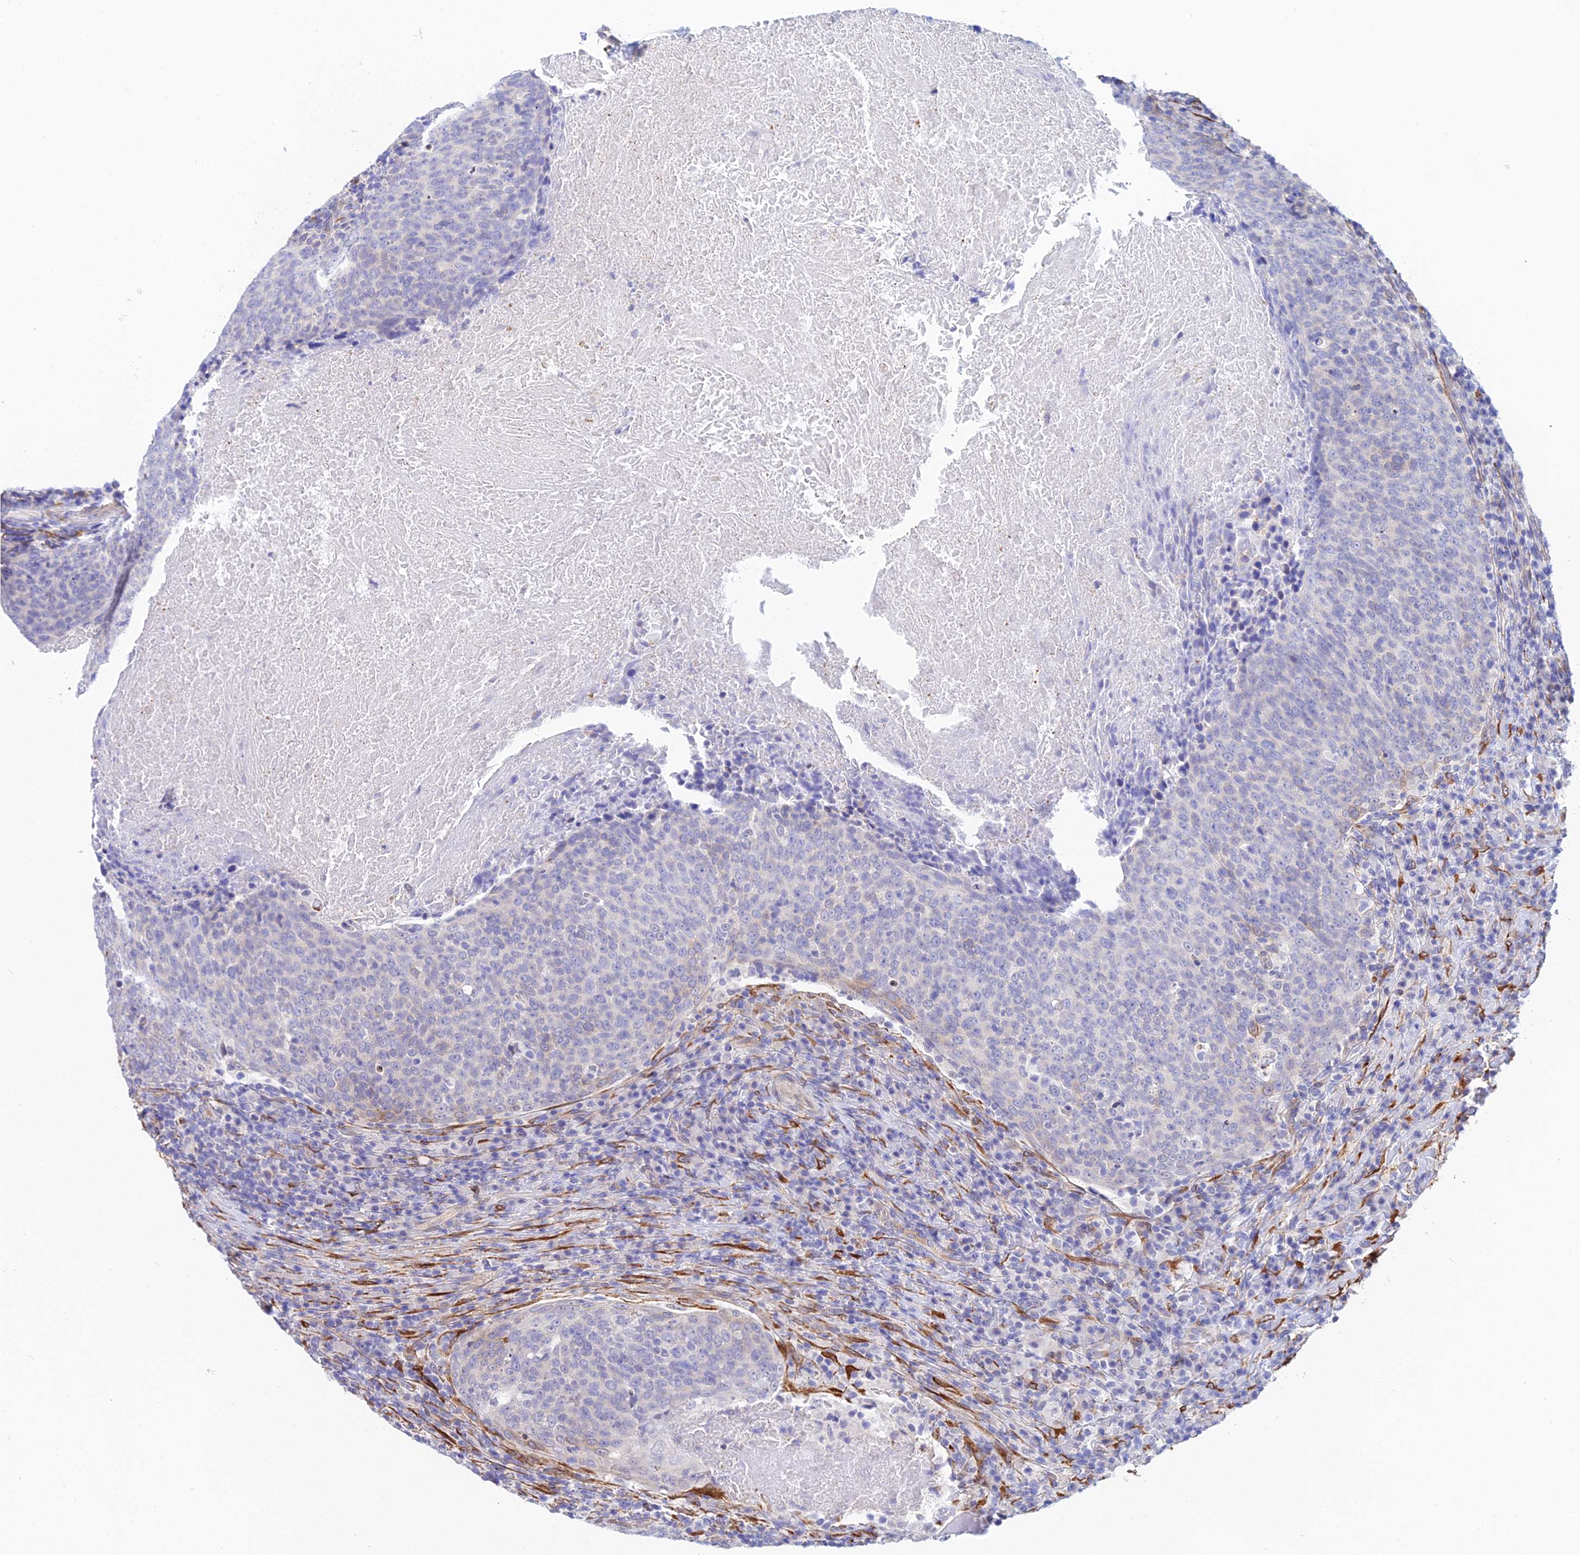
{"staining": {"intensity": "negative", "quantity": "none", "location": "none"}, "tissue": "head and neck cancer", "cell_type": "Tumor cells", "image_type": "cancer", "snomed": [{"axis": "morphology", "description": "Squamous cell carcinoma, NOS"}, {"axis": "morphology", "description": "Squamous cell carcinoma, metastatic, NOS"}, {"axis": "topography", "description": "Lymph node"}, {"axis": "topography", "description": "Head-Neck"}], "caption": "This is an immunohistochemistry image of human head and neck metastatic squamous cell carcinoma. There is no expression in tumor cells.", "gene": "MXRA7", "patient": {"sex": "male", "age": 62}}